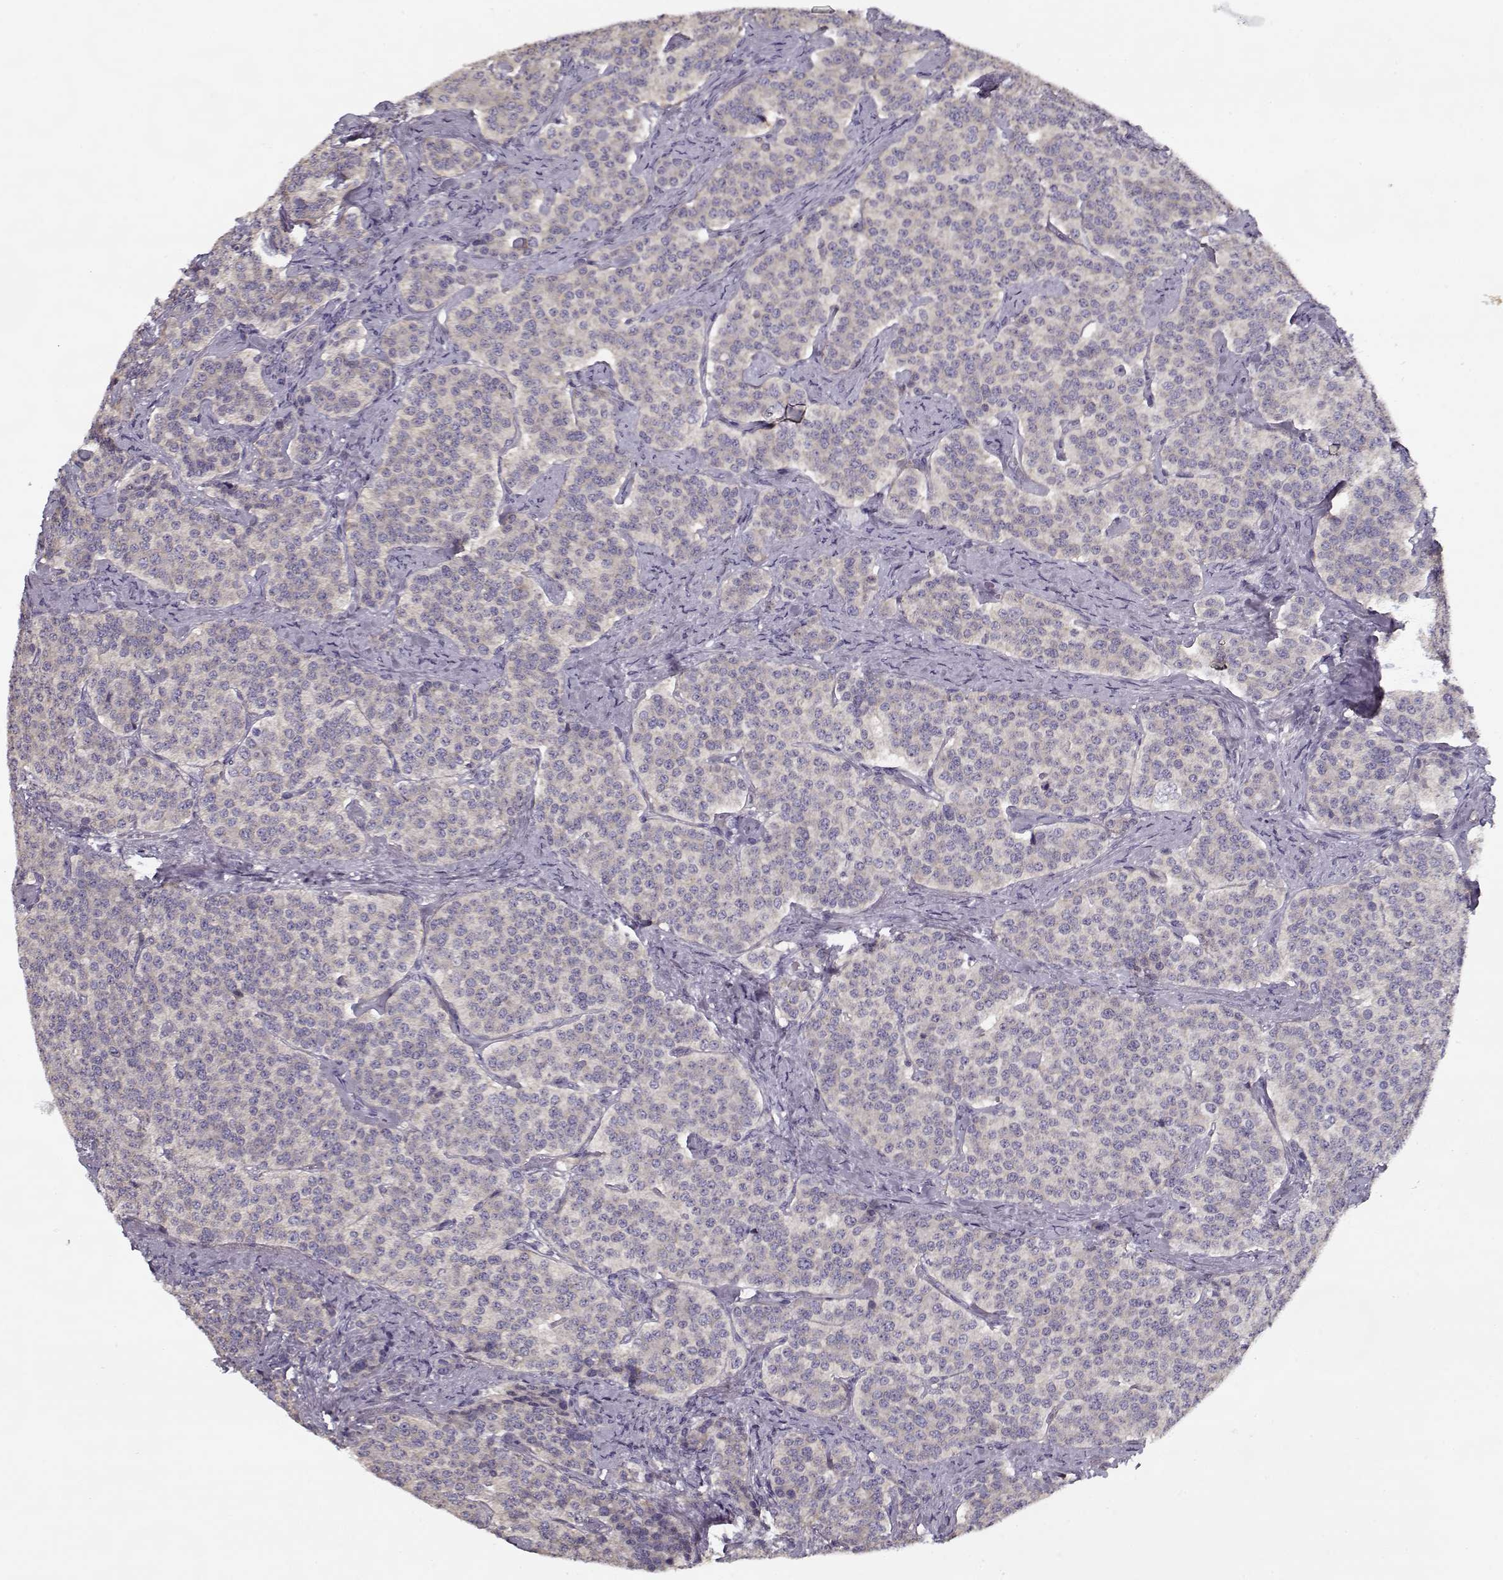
{"staining": {"intensity": "negative", "quantity": "none", "location": "none"}, "tissue": "carcinoid", "cell_type": "Tumor cells", "image_type": "cancer", "snomed": [{"axis": "morphology", "description": "Carcinoid, malignant, NOS"}, {"axis": "topography", "description": "Small intestine"}], "caption": "Tumor cells show no significant protein expression in malignant carcinoid.", "gene": "TESPA1", "patient": {"sex": "female", "age": 58}}